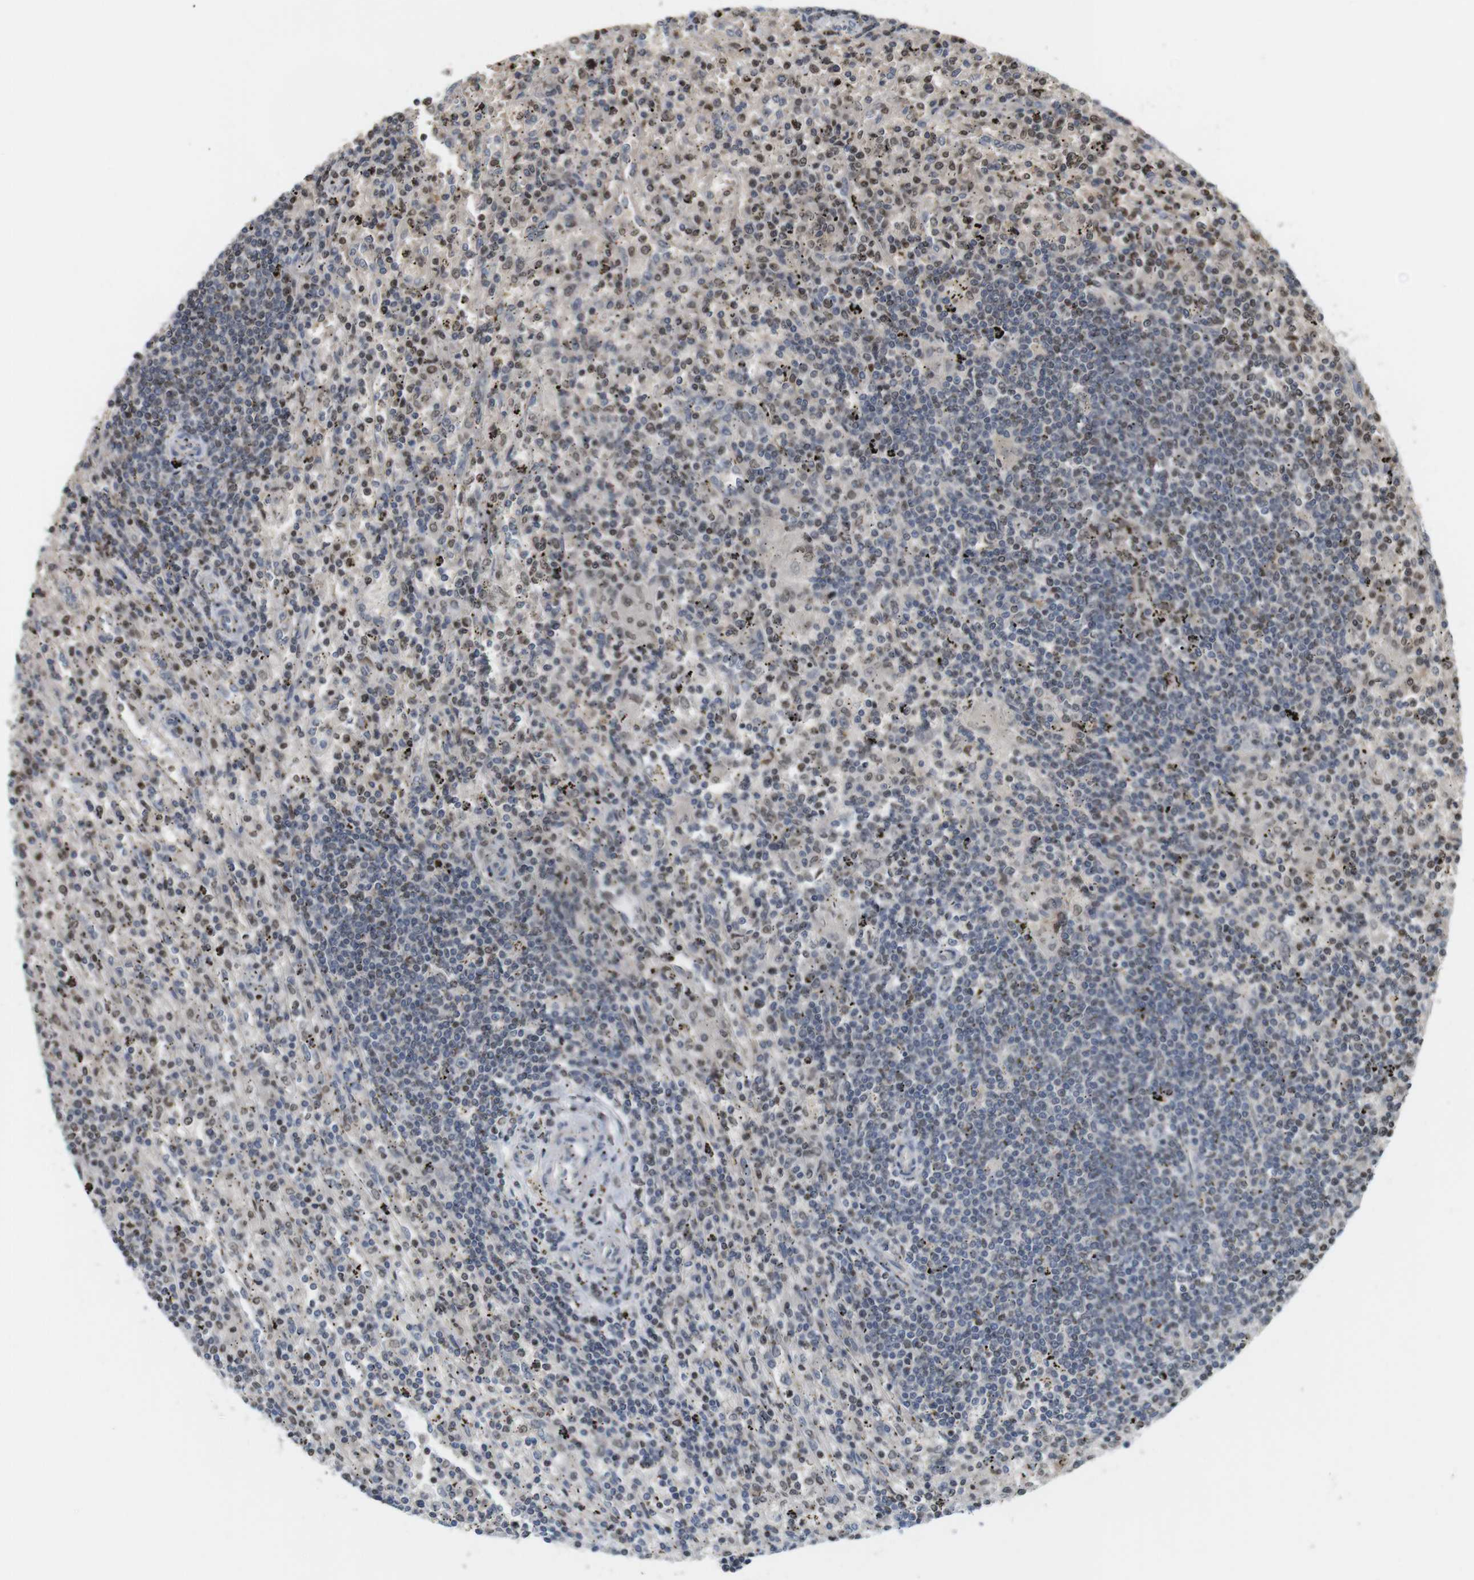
{"staining": {"intensity": "weak", "quantity": "<25%", "location": "nuclear"}, "tissue": "lymphoma", "cell_type": "Tumor cells", "image_type": "cancer", "snomed": [{"axis": "morphology", "description": "Malignant lymphoma, non-Hodgkin's type, Low grade"}, {"axis": "topography", "description": "Spleen"}], "caption": "The micrograph displays no significant positivity in tumor cells of low-grade malignant lymphoma, non-Hodgkin's type.", "gene": "MBD1", "patient": {"sex": "male", "age": 76}}